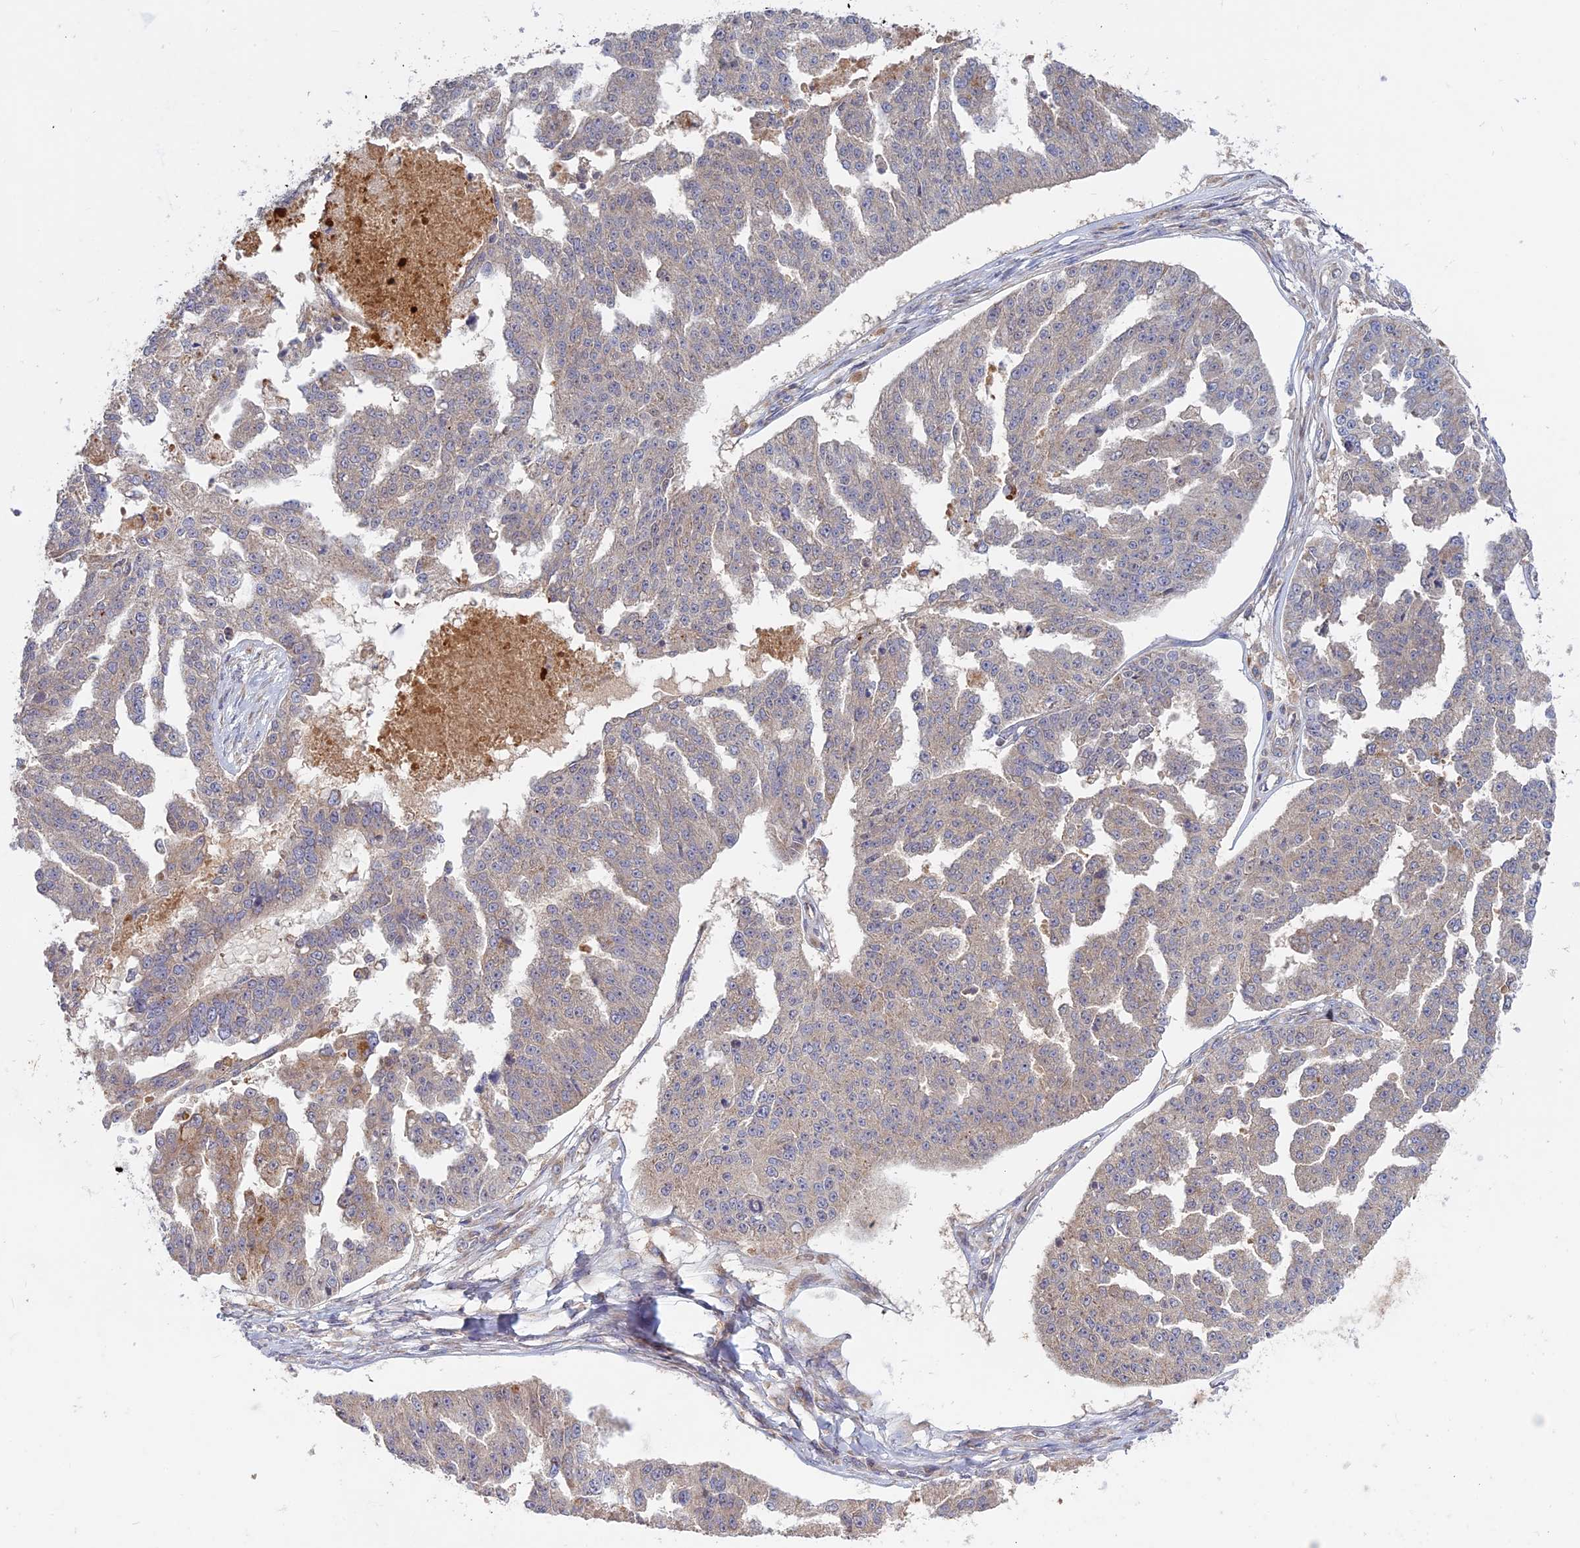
{"staining": {"intensity": "weak", "quantity": "<25%", "location": "cytoplasmic/membranous"}, "tissue": "ovarian cancer", "cell_type": "Tumor cells", "image_type": "cancer", "snomed": [{"axis": "morphology", "description": "Cystadenocarcinoma, serous, NOS"}, {"axis": "topography", "description": "Ovary"}], "caption": "Immunohistochemistry (IHC) photomicrograph of neoplastic tissue: serous cystadenocarcinoma (ovarian) stained with DAB shows no significant protein staining in tumor cells.", "gene": "TMEM208", "patient": {"sex": "female", "age": 58}}